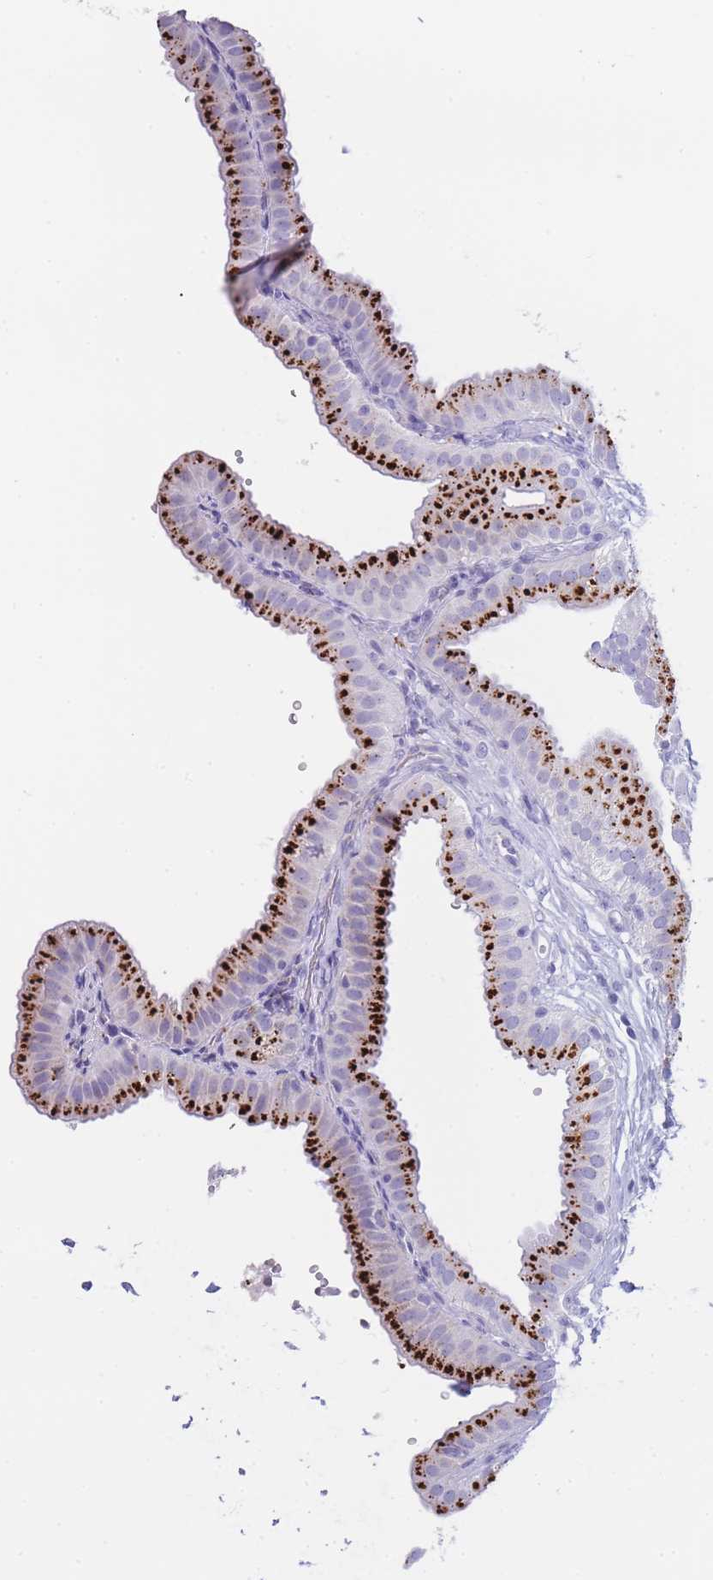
{"staining": {"intensity": "strong", "quantity": ">75%", "location": "cytoplasmic/membranous"}, "tissue": "gallbladder", "cell_type": "Glandular cells", "image_type": "normal", "snomed": [{"axis": "morphology", "description": "Normal tissue, NOS"}, {"axis": "topography", "description": "Gallbladder"}], "caption": "A brown stain shows strong cytoplasmic/membranous expression of a protein in glandular cells of unremarkable human gallbladder.", "gene": "GAA", "patient": {"sex": "female", "age": 61}}